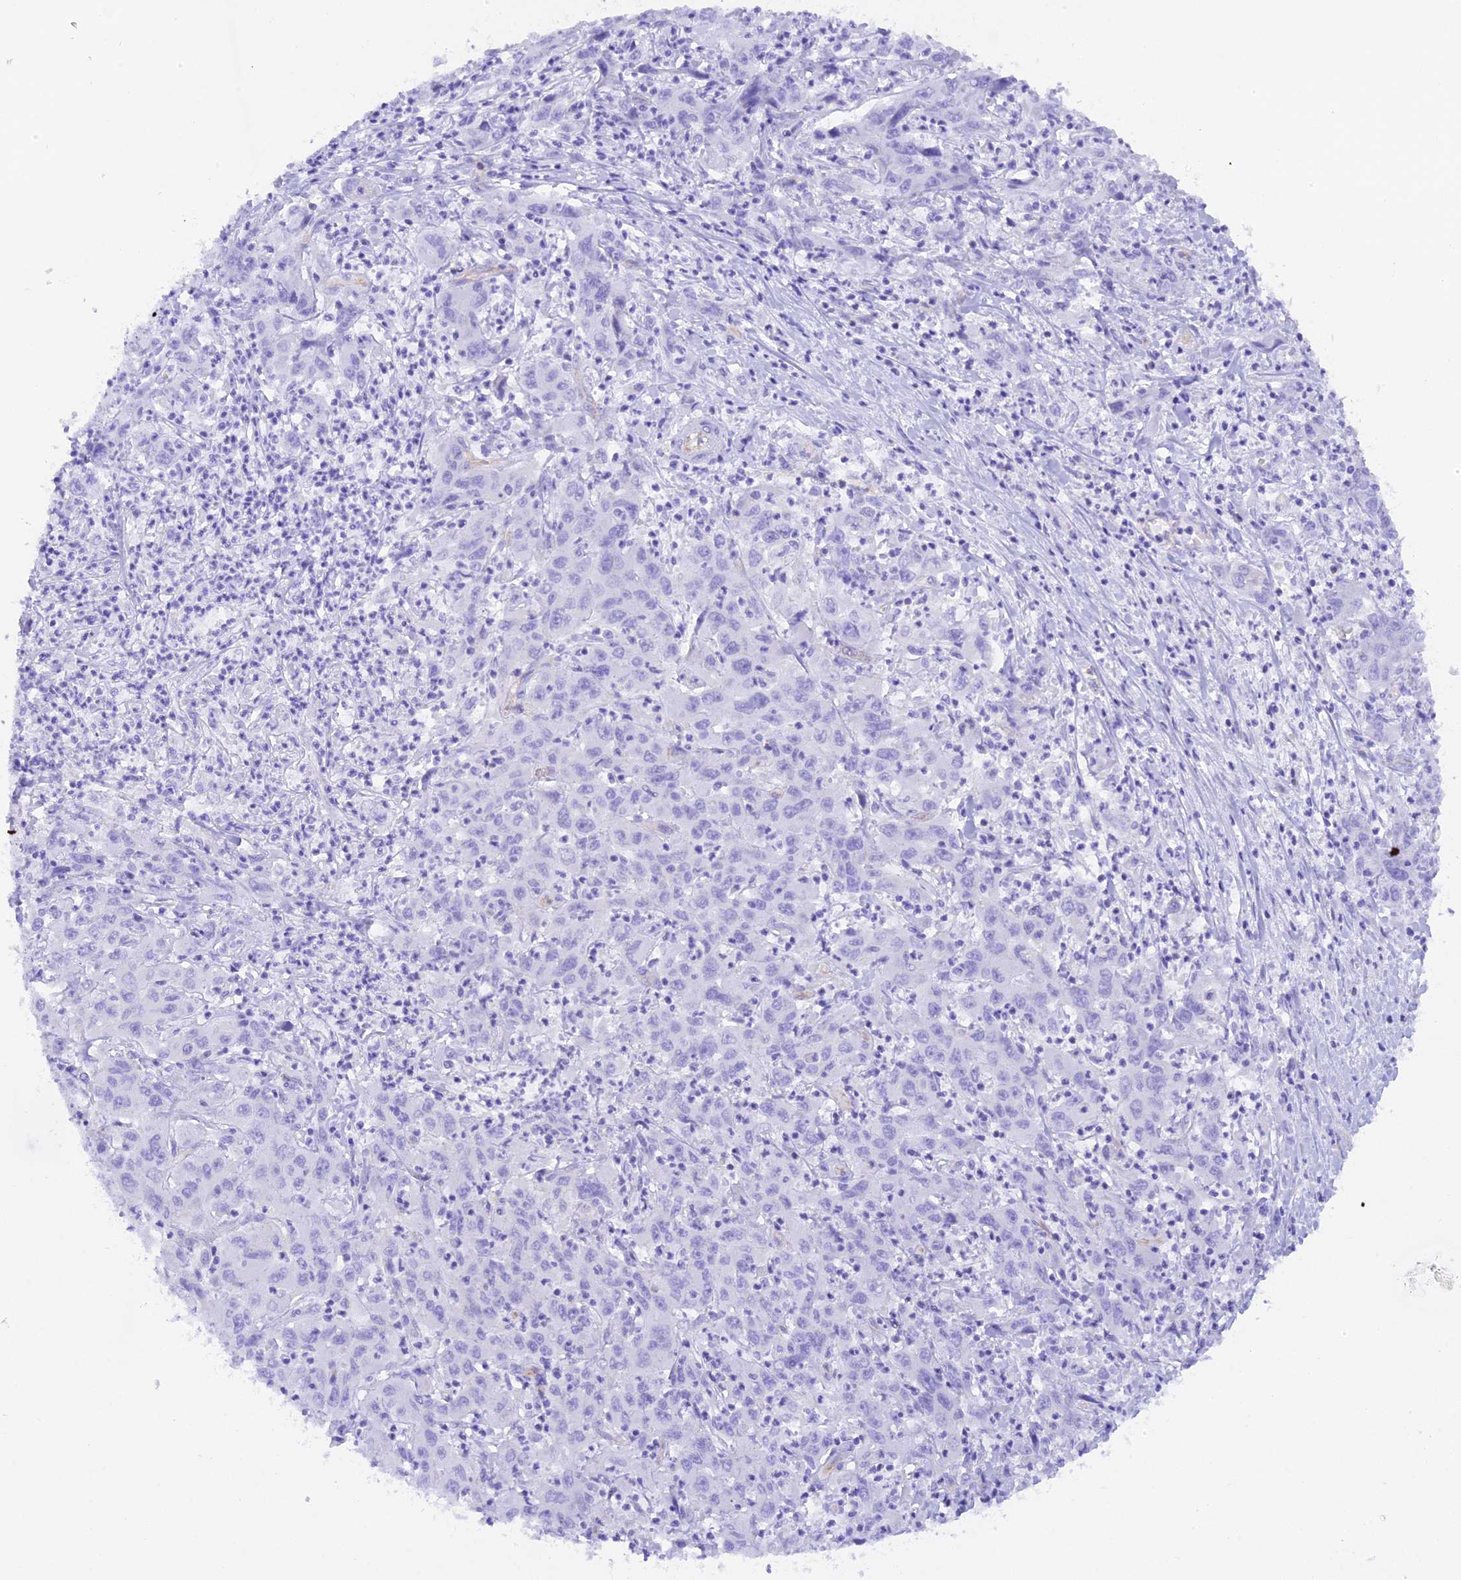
{"staining": {"intensity": "negative", "quantity": "none", "location": "none"}, "tissue": "liver cancer", "cell_type": "Tumor cells", "image_type": "cancer", "snomed": [{"axis": "morphology", "description": "Carcinoma, Hepatocellular, NOS"}, {"axis": "topography", "description": "Liver"}], "caption": "Immunohistochemistry (IHC) photomicrograph of neoplastic tissue: human liver hepatocellular carcinoma stained with DAB (3,3'-diaminobenzidine) exhibits no significant protein staining in tumor cells.", "gene": "FAM193A", "patient": {"sex": "male", "age": 63}}